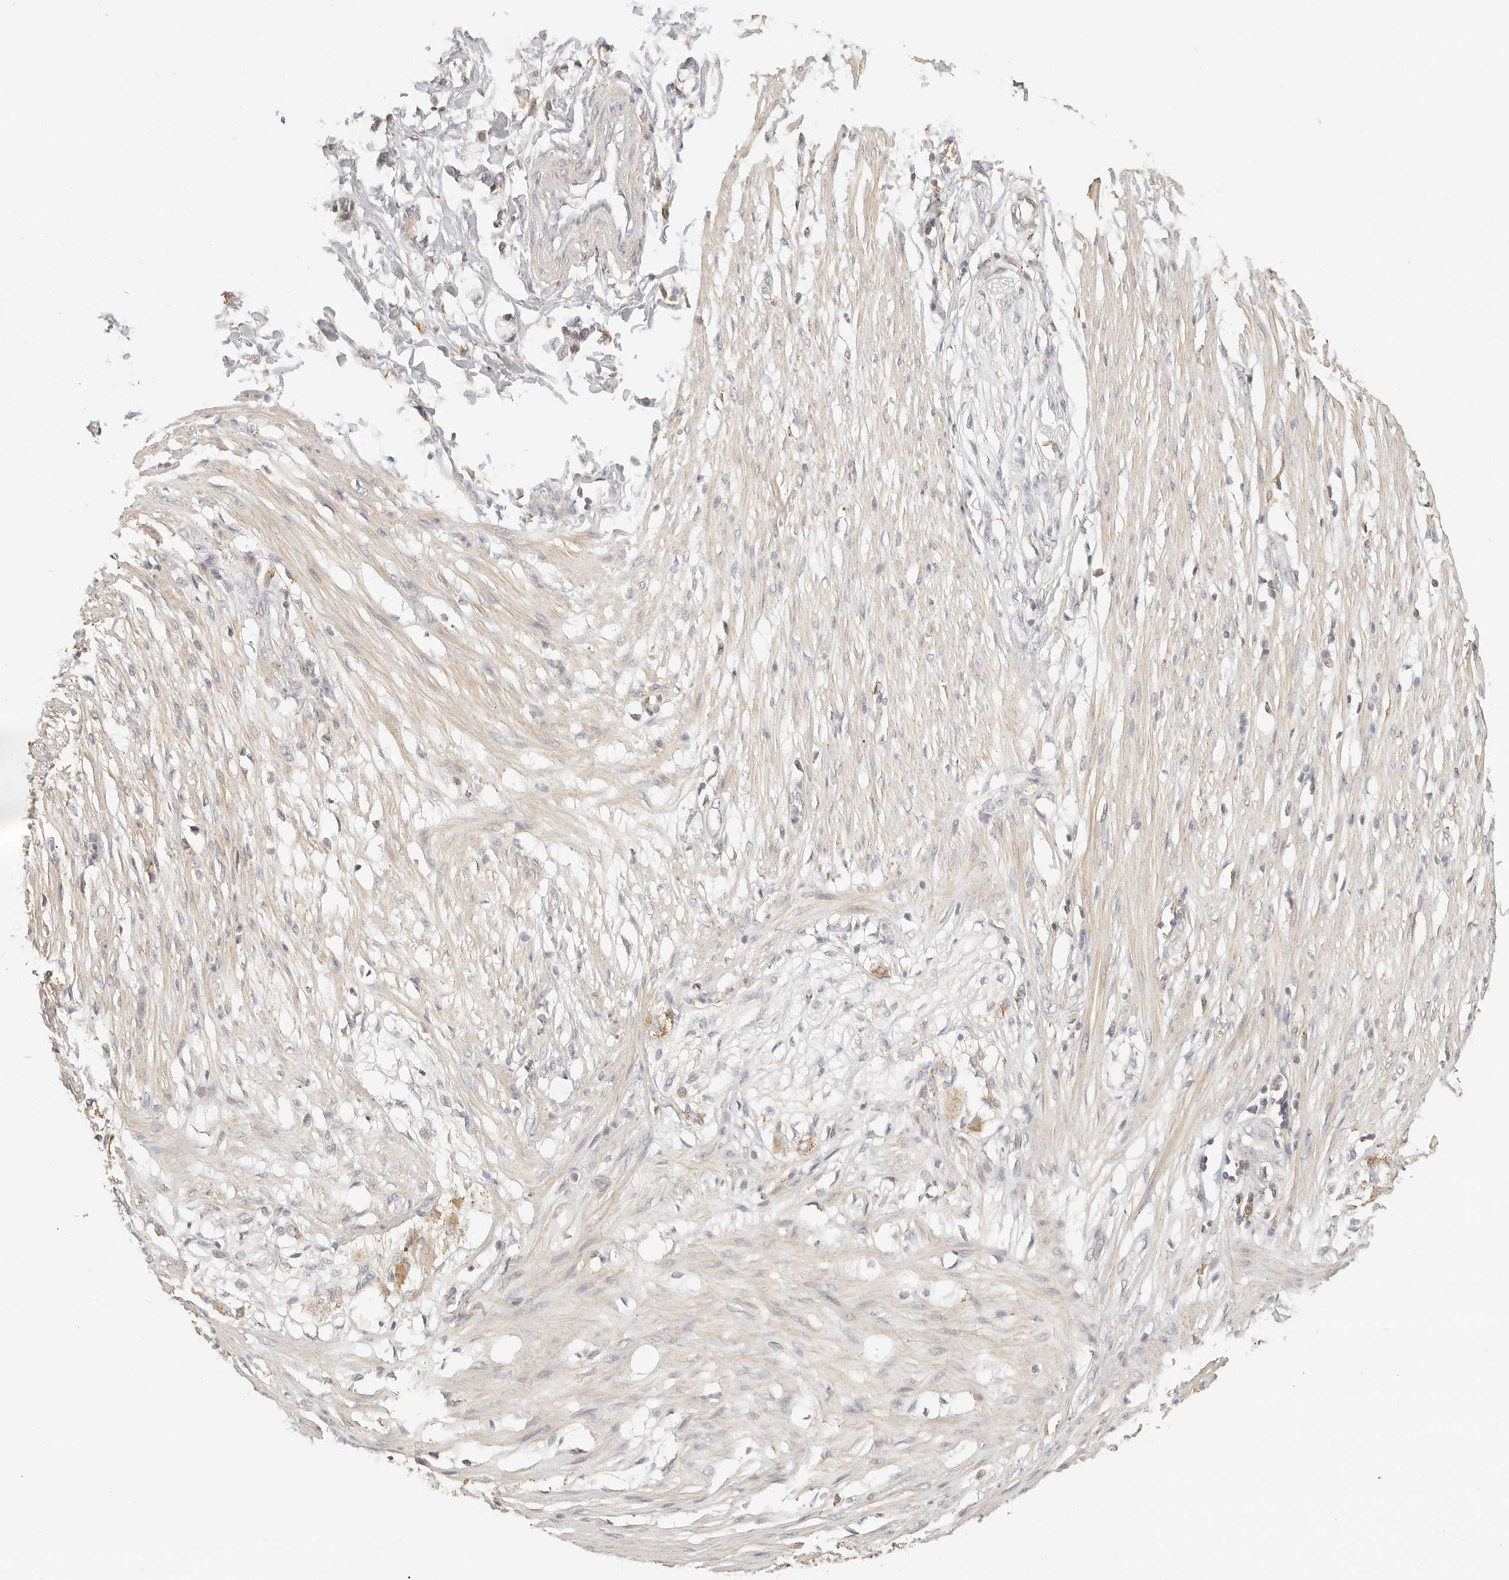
{"staining": {"intensity": "negative", "quantity": "none", "location": "none"}, "tissue": "smooth muscle", "cell_type": "Smooth muscle cells", "image_type": "normal", "snomed": [{"axis": "morphology", "description": "Normal tissue, NOS"}, {"axis": "morphology", "description": "Adenocarcinoma, NOS"}, {"axis": "topography", "description": "Smooth muscle"}, {"axis": "topography", "description": "Colon"}], "caption": "Immunohistochemistry of normal human smooth muscle reveals no staining in smooth muscle cells.", "gene": "CNMD", "patient": {"sex": "male", "age": 14}}